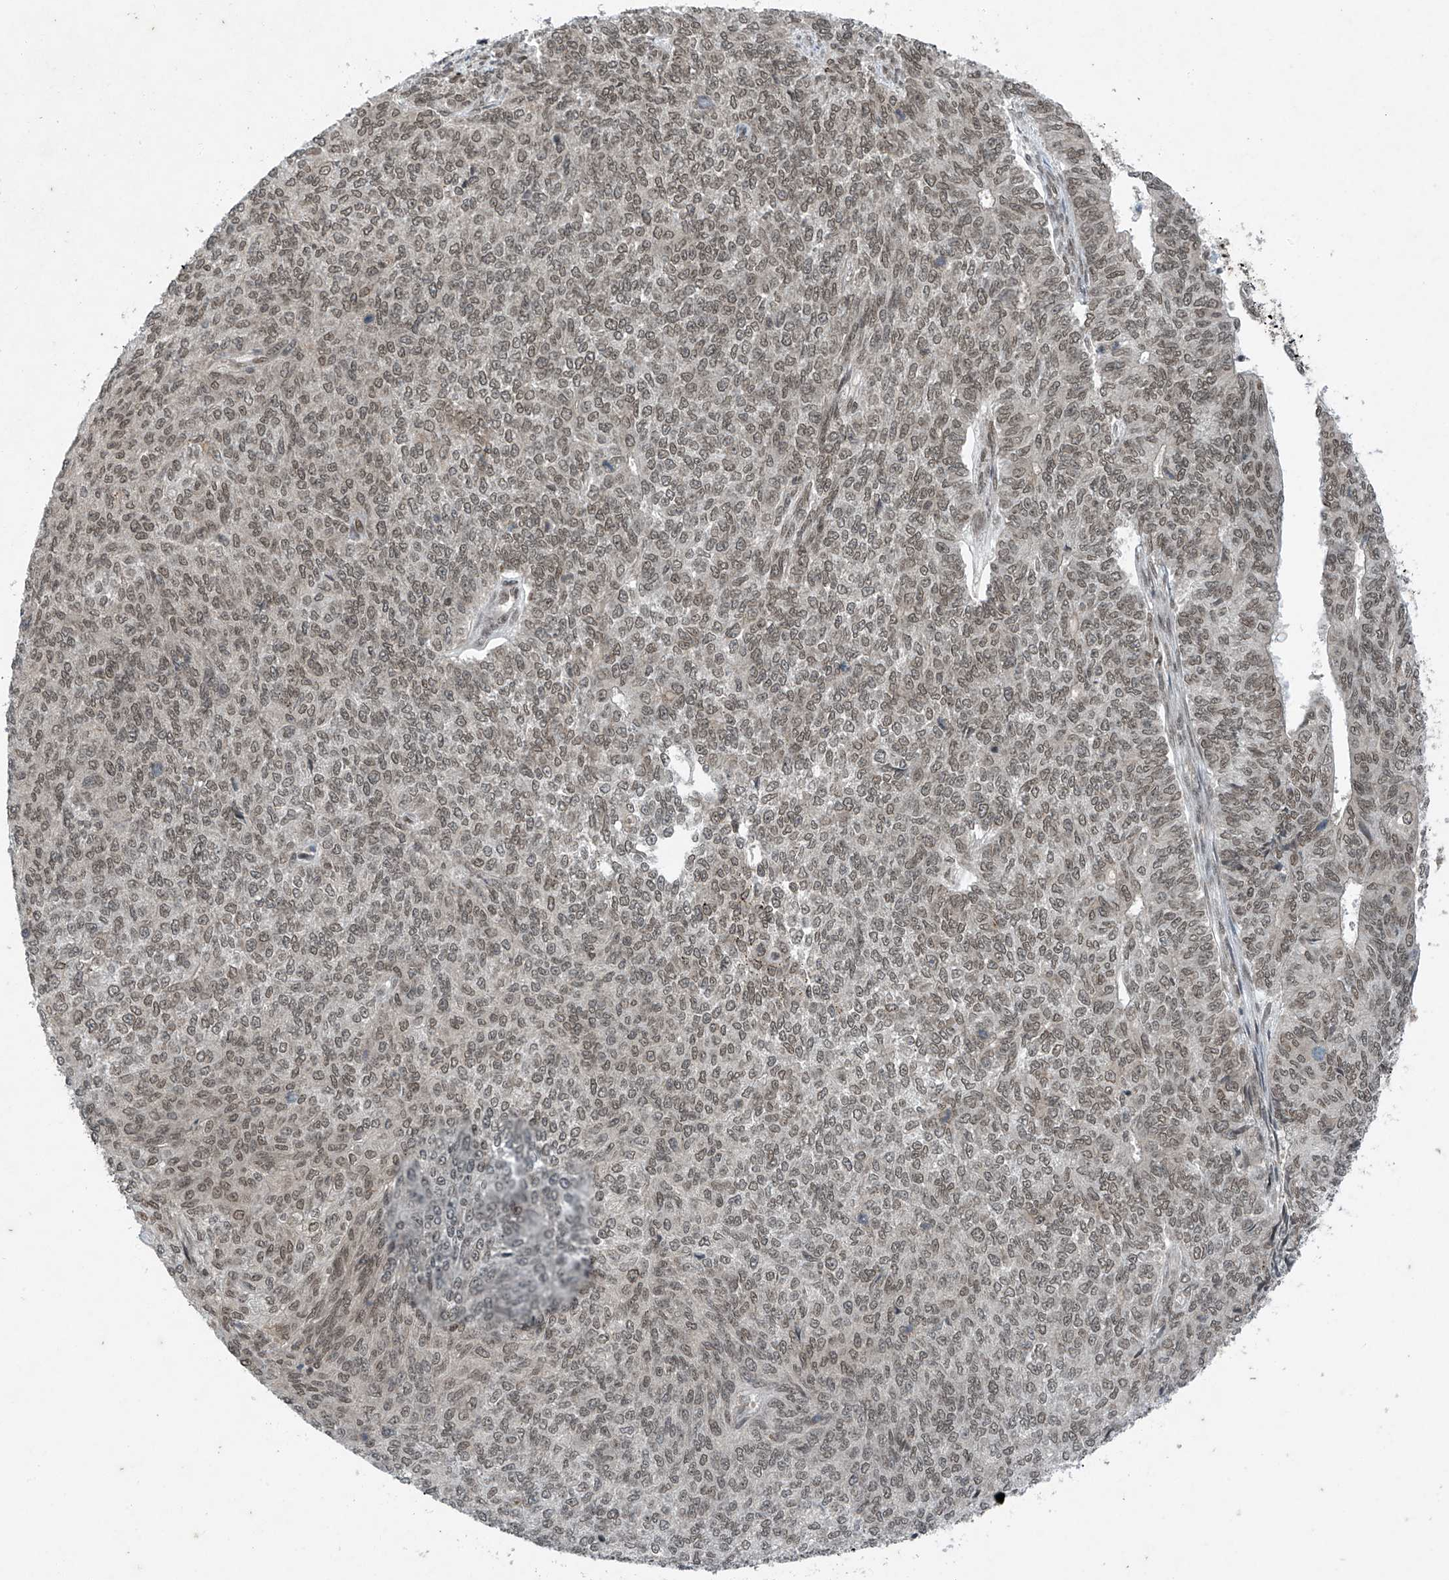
{"staining": {"intensity": "weak", "quantity": ">75%", "location": "nuclear"}, "tissue": "endometrial cancer", "cell_type": "Tumor cells", "image_type": "cancer", "snomed": [{"axis": "morphology", "description": "Adenocarcinoma, NOS"}, {"axis": "topography", "description": "Endometrium"}], "caption": "This is a micrograph of immunohistochemistry staining of adenocarcinoma (endometrial), which shows weak positivity in the nuclear of tumor cells.", "gene": "TAF8", "patient": {"sex": "female", "age": 32}}